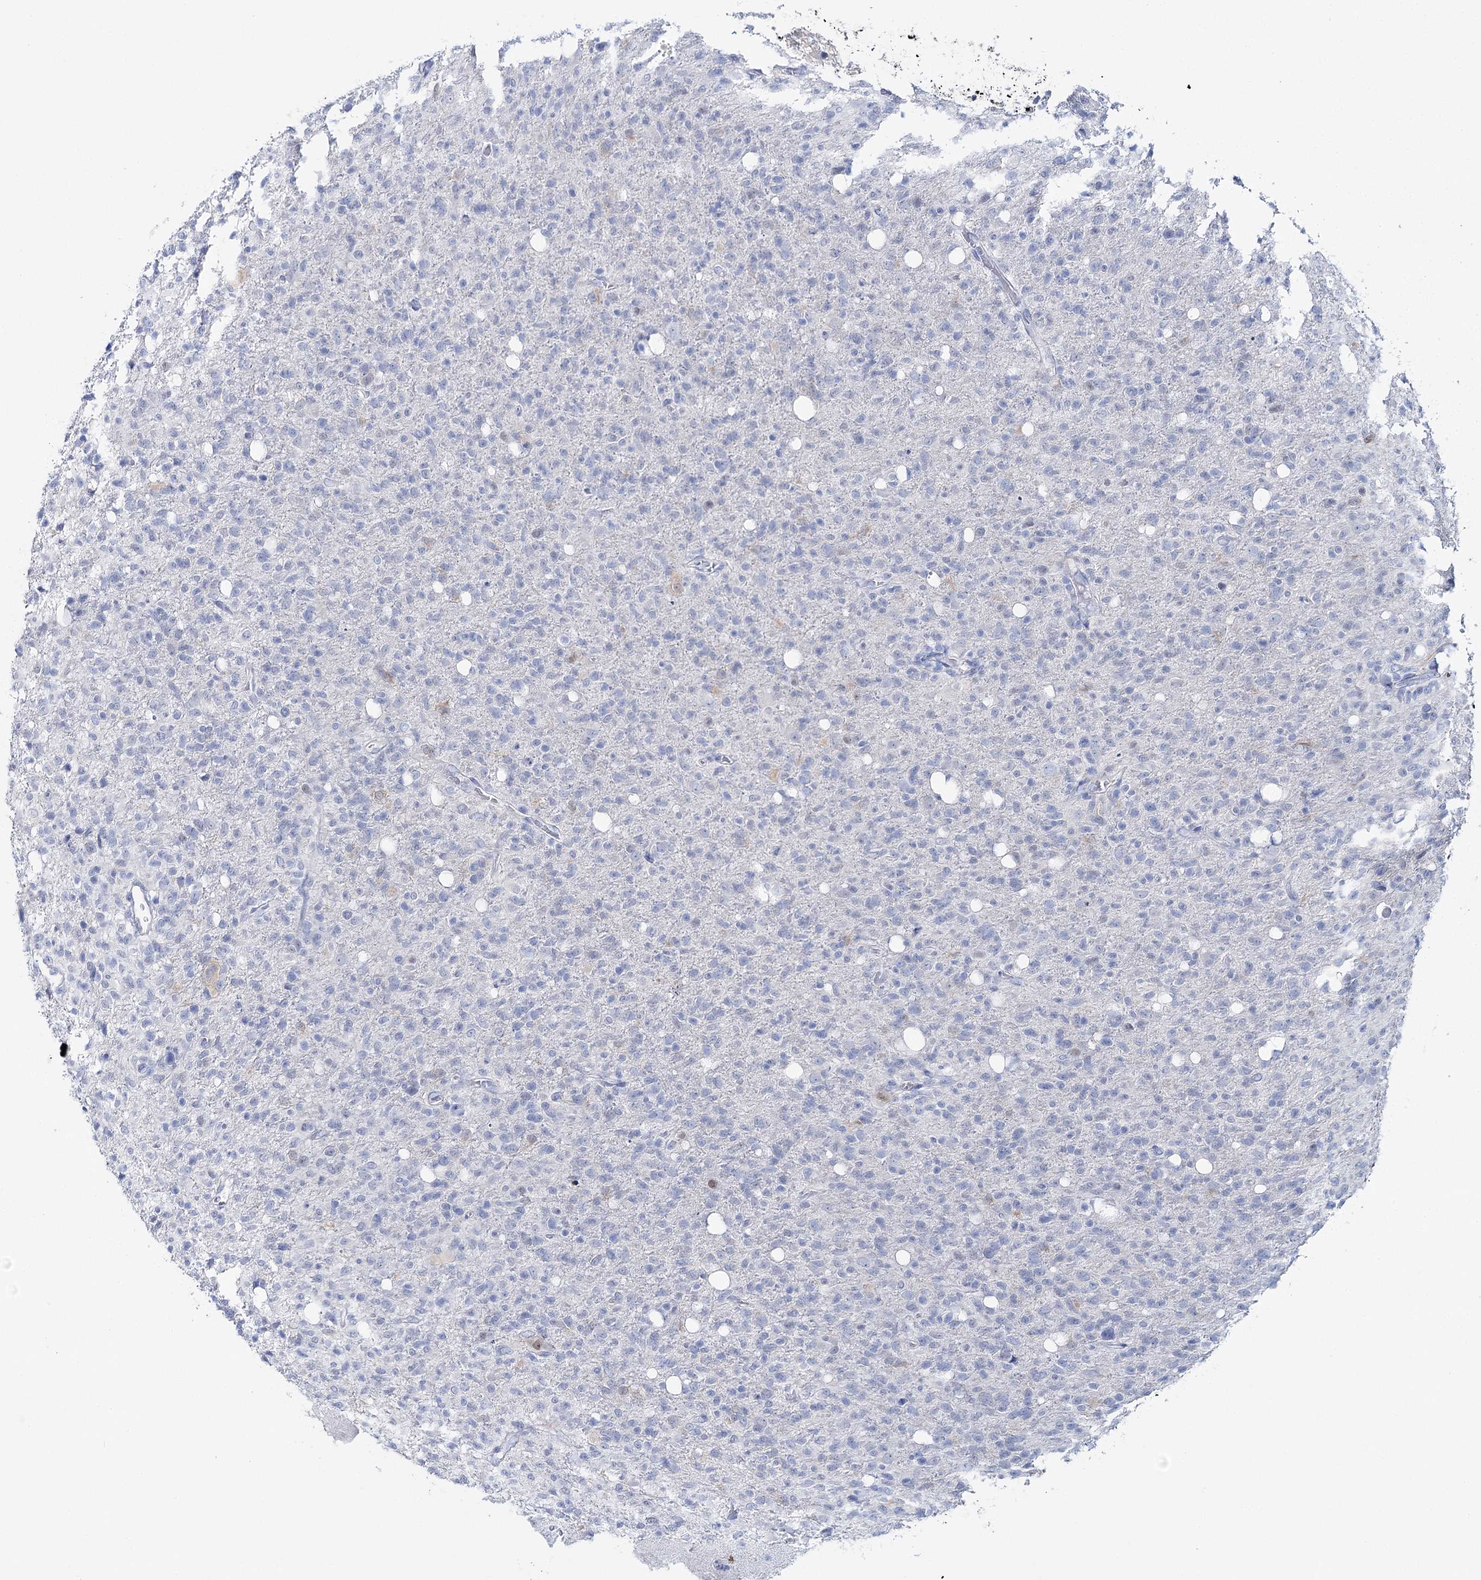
{"staining": {"intensity": "negative", "quantity": "none", "location": "none"}, "tissue": "glioma", "cell_type": "Tumor cells", "image_type": "cancer", "snomed": [{"axis": "morphology", "description": "Glioma, malignant, High grade"}, {"axis": "topography", "description": "Brain"}], "caption": "Tumor cells show no significant positivity in glioma.", "gene": "UGDH", "patient": {"sex": "female", "age": 57}}